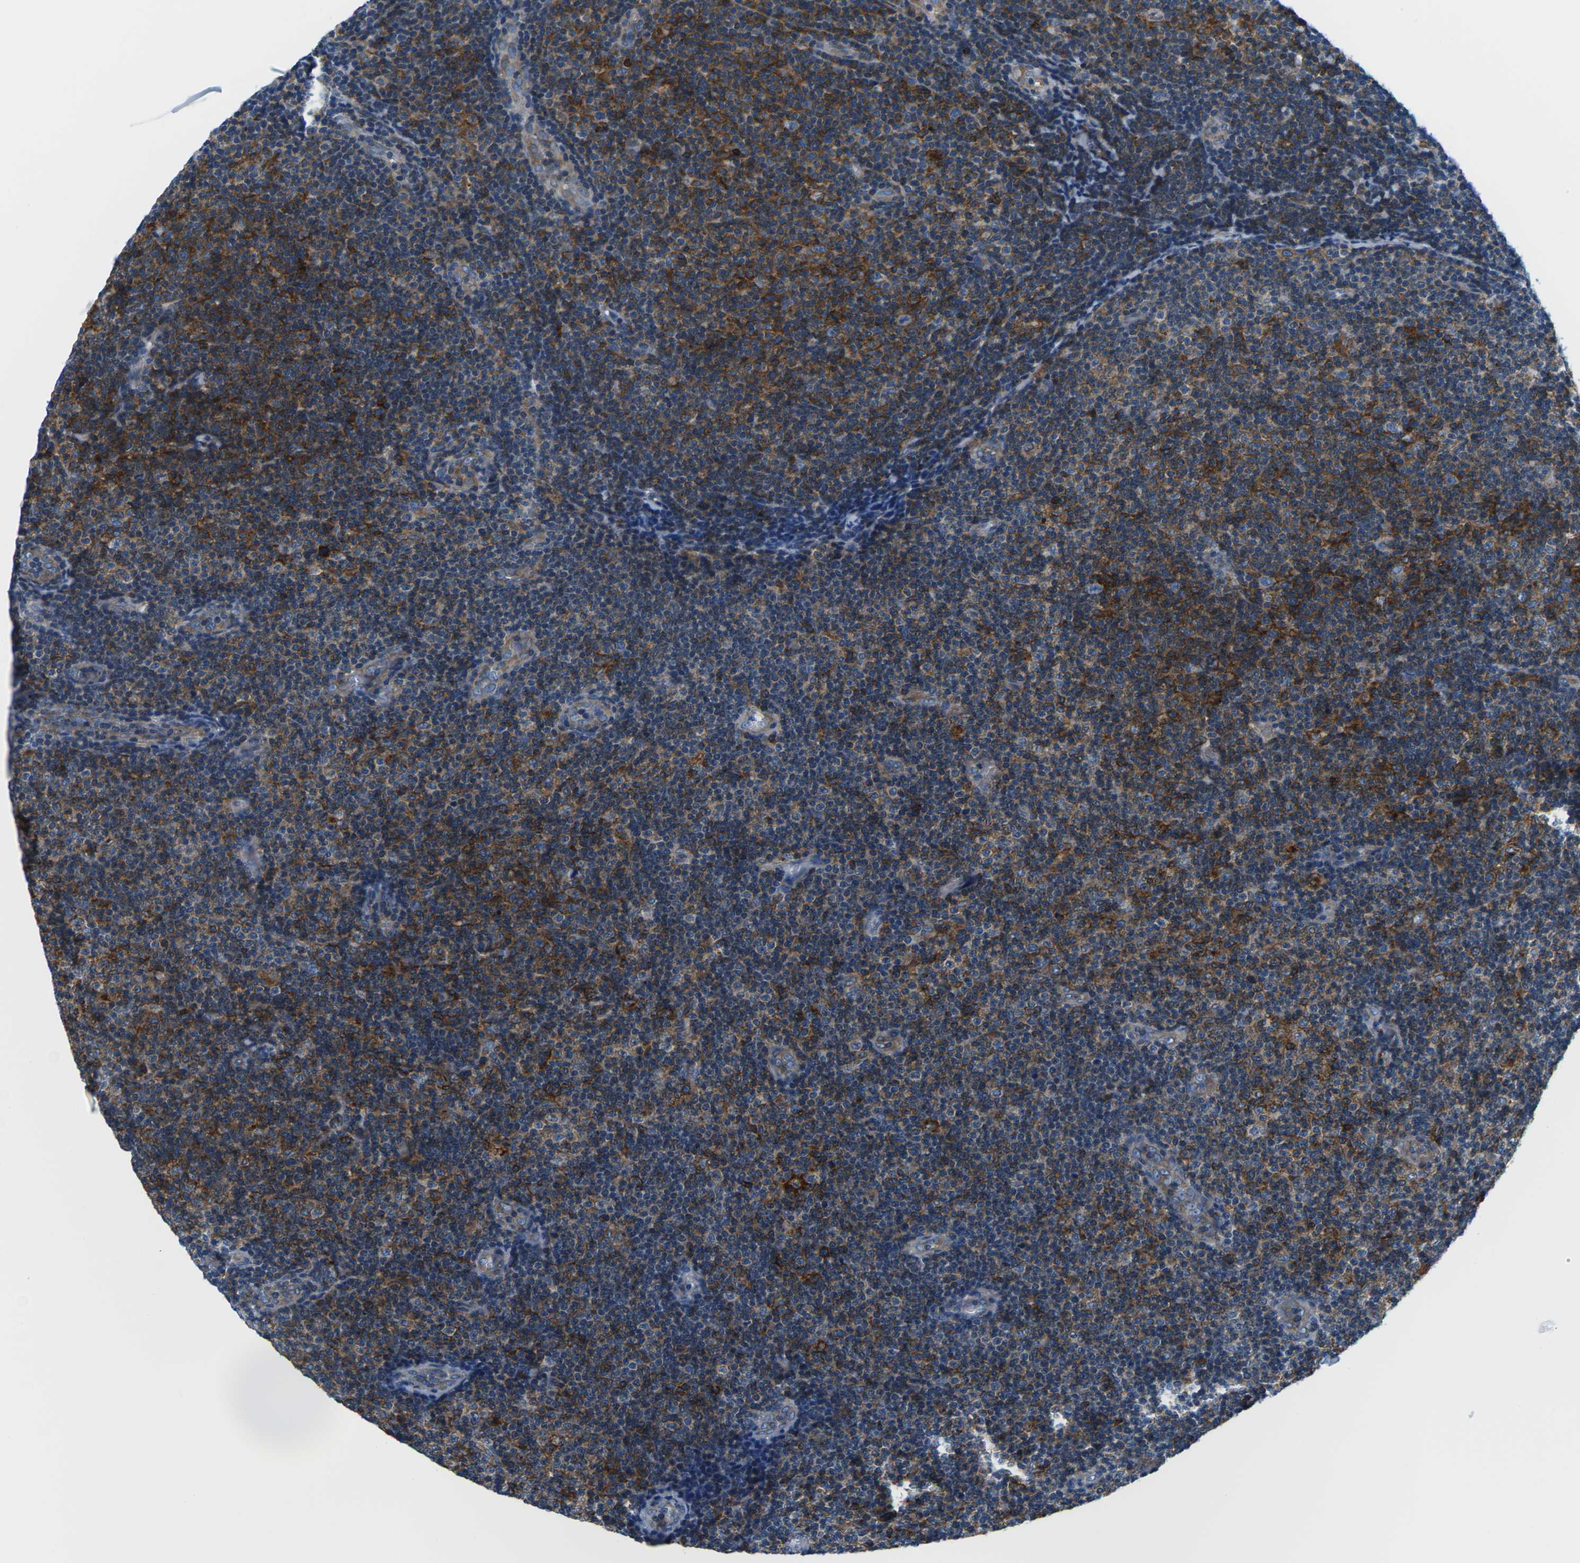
{"staining": {"intensity": "strong", "quantity": "<25%", "location": "cytoplasmic/membranous"}, "tissue": "lymphoma", "cell_type": "Tumor cells", "image_type": "cancer", "snomed": [{"axis": "morphology", "description": "Malignant lymphoma, non-Hodgkin's type, Low grade"}, {"axis": "topography", "description": "Lymph node"}], "caption": "This is a micrograph of immunohistochemistry staining of malignant lymphoma, non-Hodgkin's type (low-grade), which shows strong expression in the cytoplasmic/membranous of tumor cells.", "gene": "SOCS4", "patient": {"sex": "male", "age": 83}}